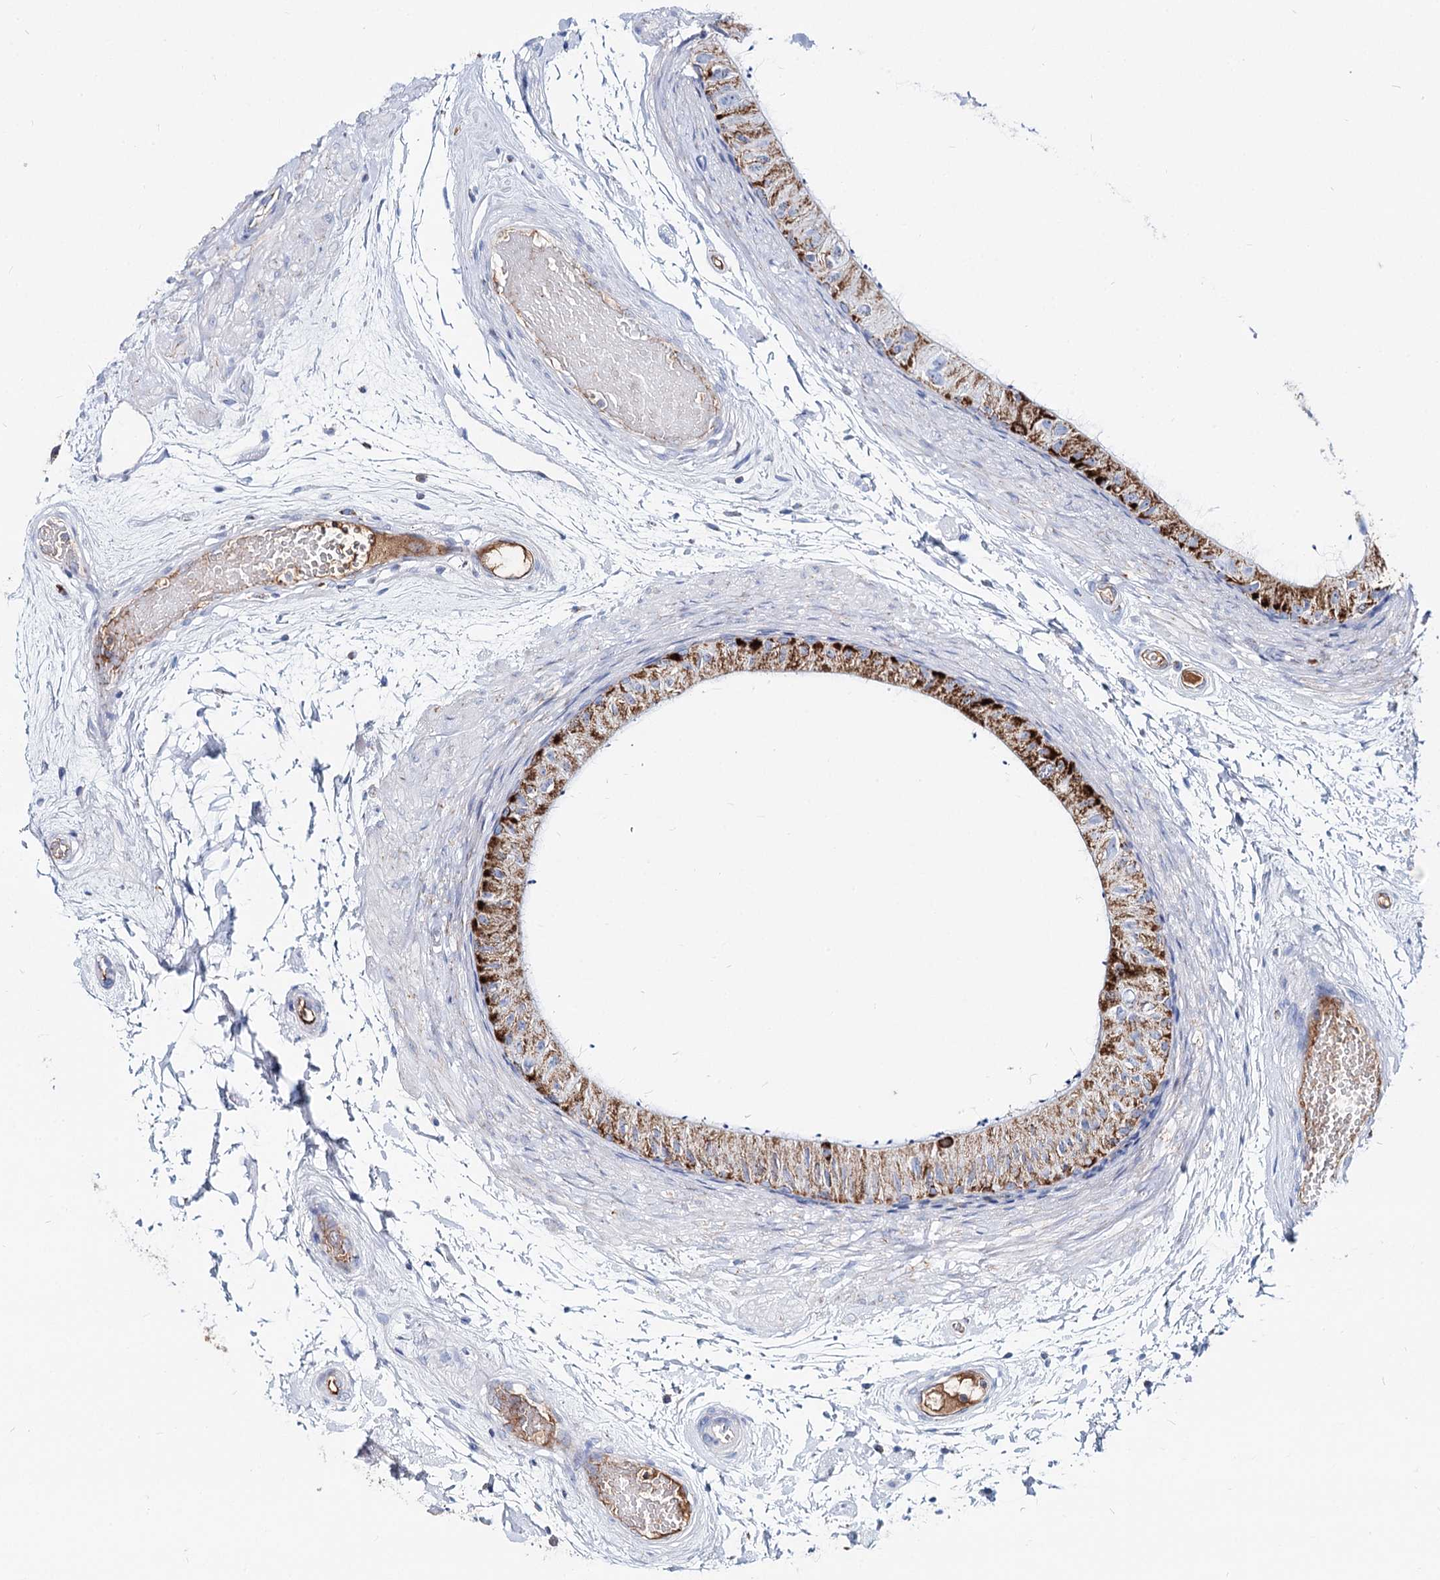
{"staining": {"intensity": "strong", "quantity": "<25%", "location": "cytoplasmic/membranous"}, "tissue": "epididymis", "cell_type": "Glandular cells", "image_type": "normal", "snomed": [{"axis": "morphology", "description": "Normal tissue, NOS"}, {"axis": "topography", "description": "Epididymis"}], "caption": "About <25% of glandular cells in unremarkable human epididymis demonstrate strong cytoplasmic/membranous protein positivity as visualized by brown immunohistochemical staining.", "gene": "MCCC2", "patient": {"sex": "male", "age": 50}}